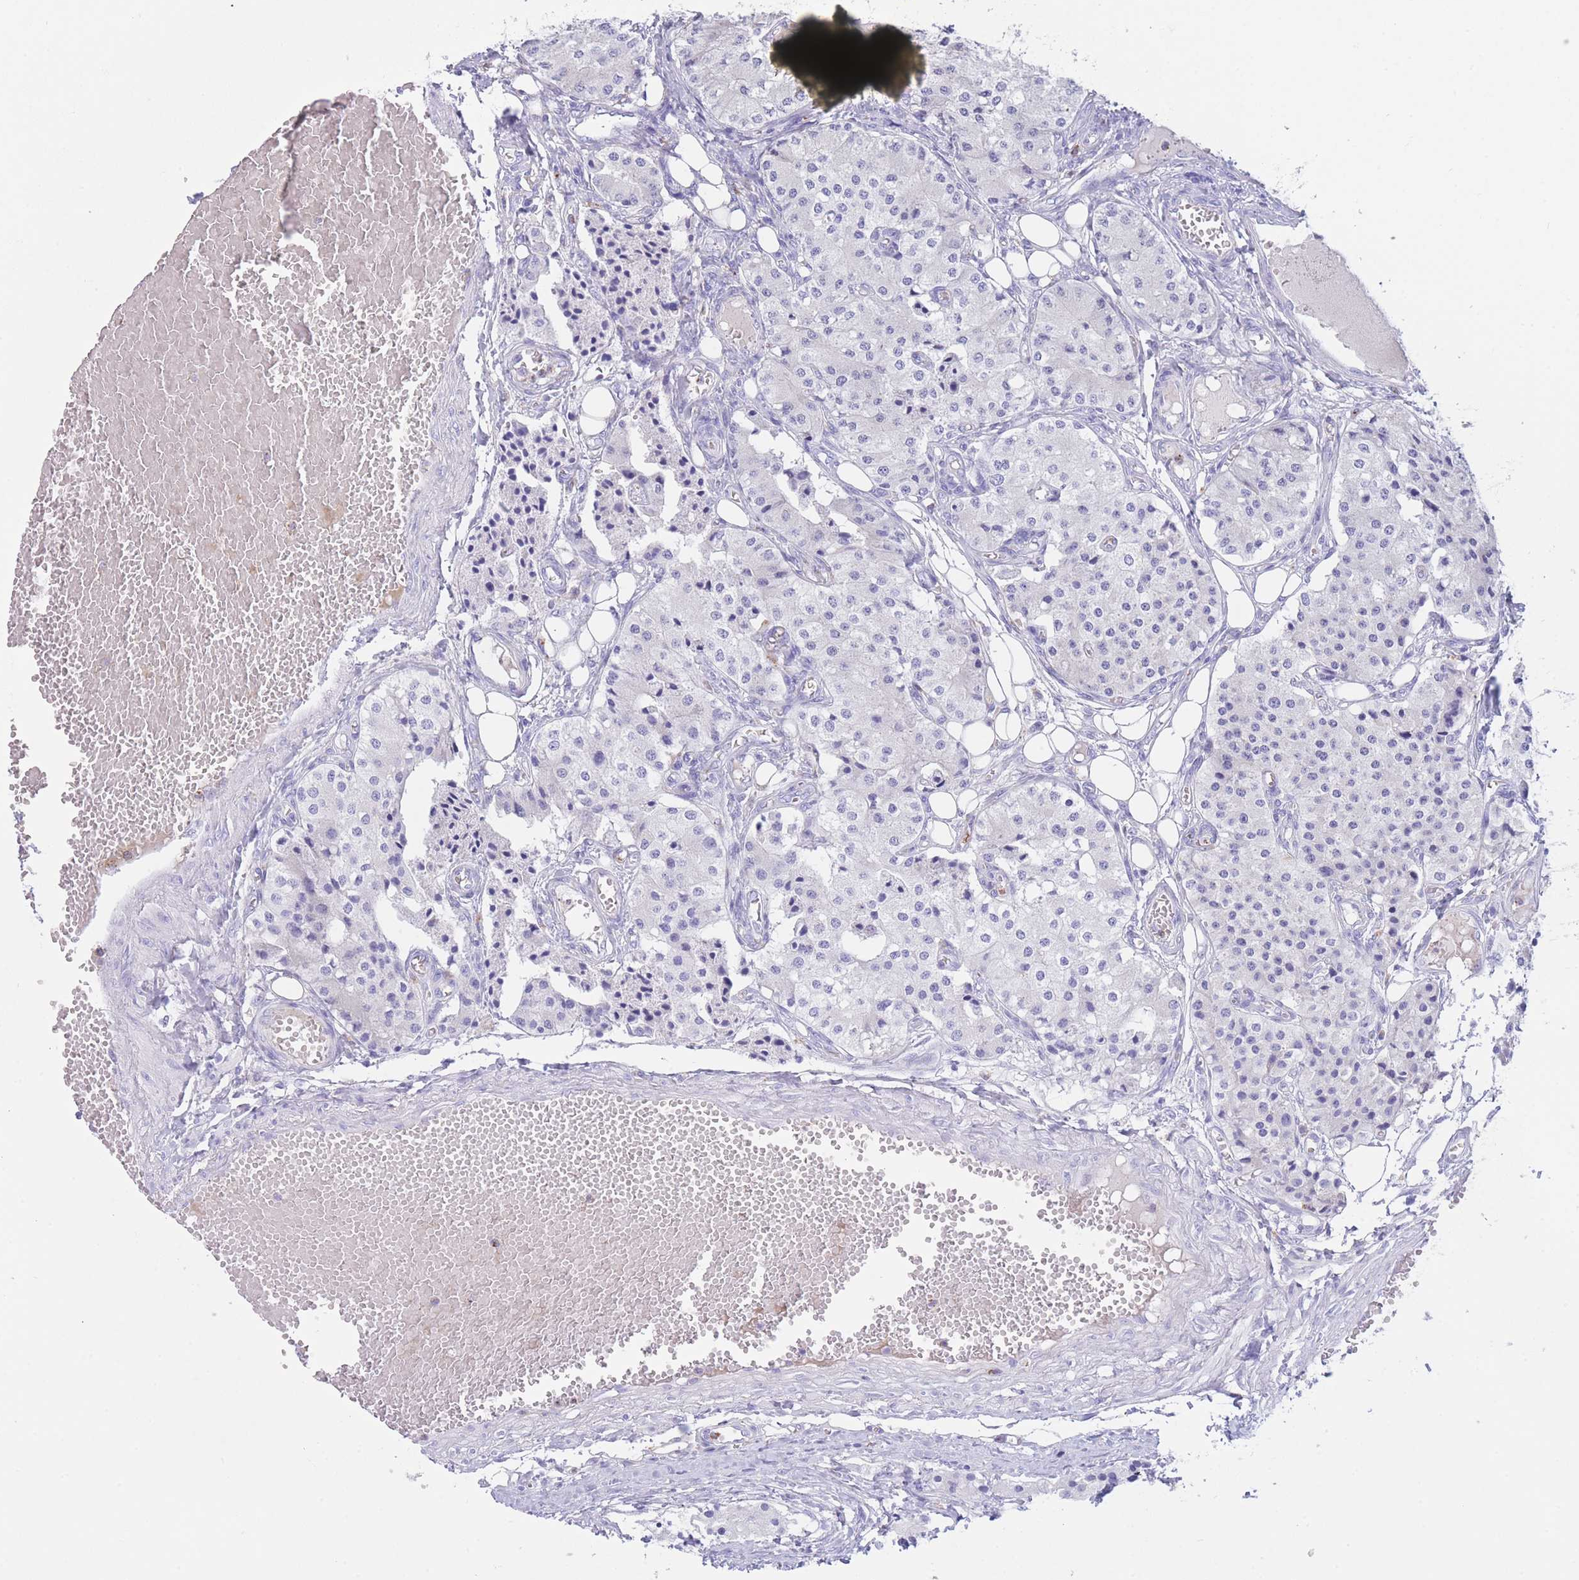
{"staining": {"intensity": "negative", "quantity": "none", "location": "none"}, "tissue": "carcinoid", "cell_type": "Tumor cells", "image_type": "cancer", "snomed": [{"axis": "morphology", "description": "Carcinoid, malignant, NOS"}, {"axis": "topography", "description": "Colon"}], "caption": "This is an immunohistochemistry (IHC) image of carcinoid. There is no staining in tumor cells.", "gene": "PLBD1", "patient": {"sex": "female", "age": 52}}